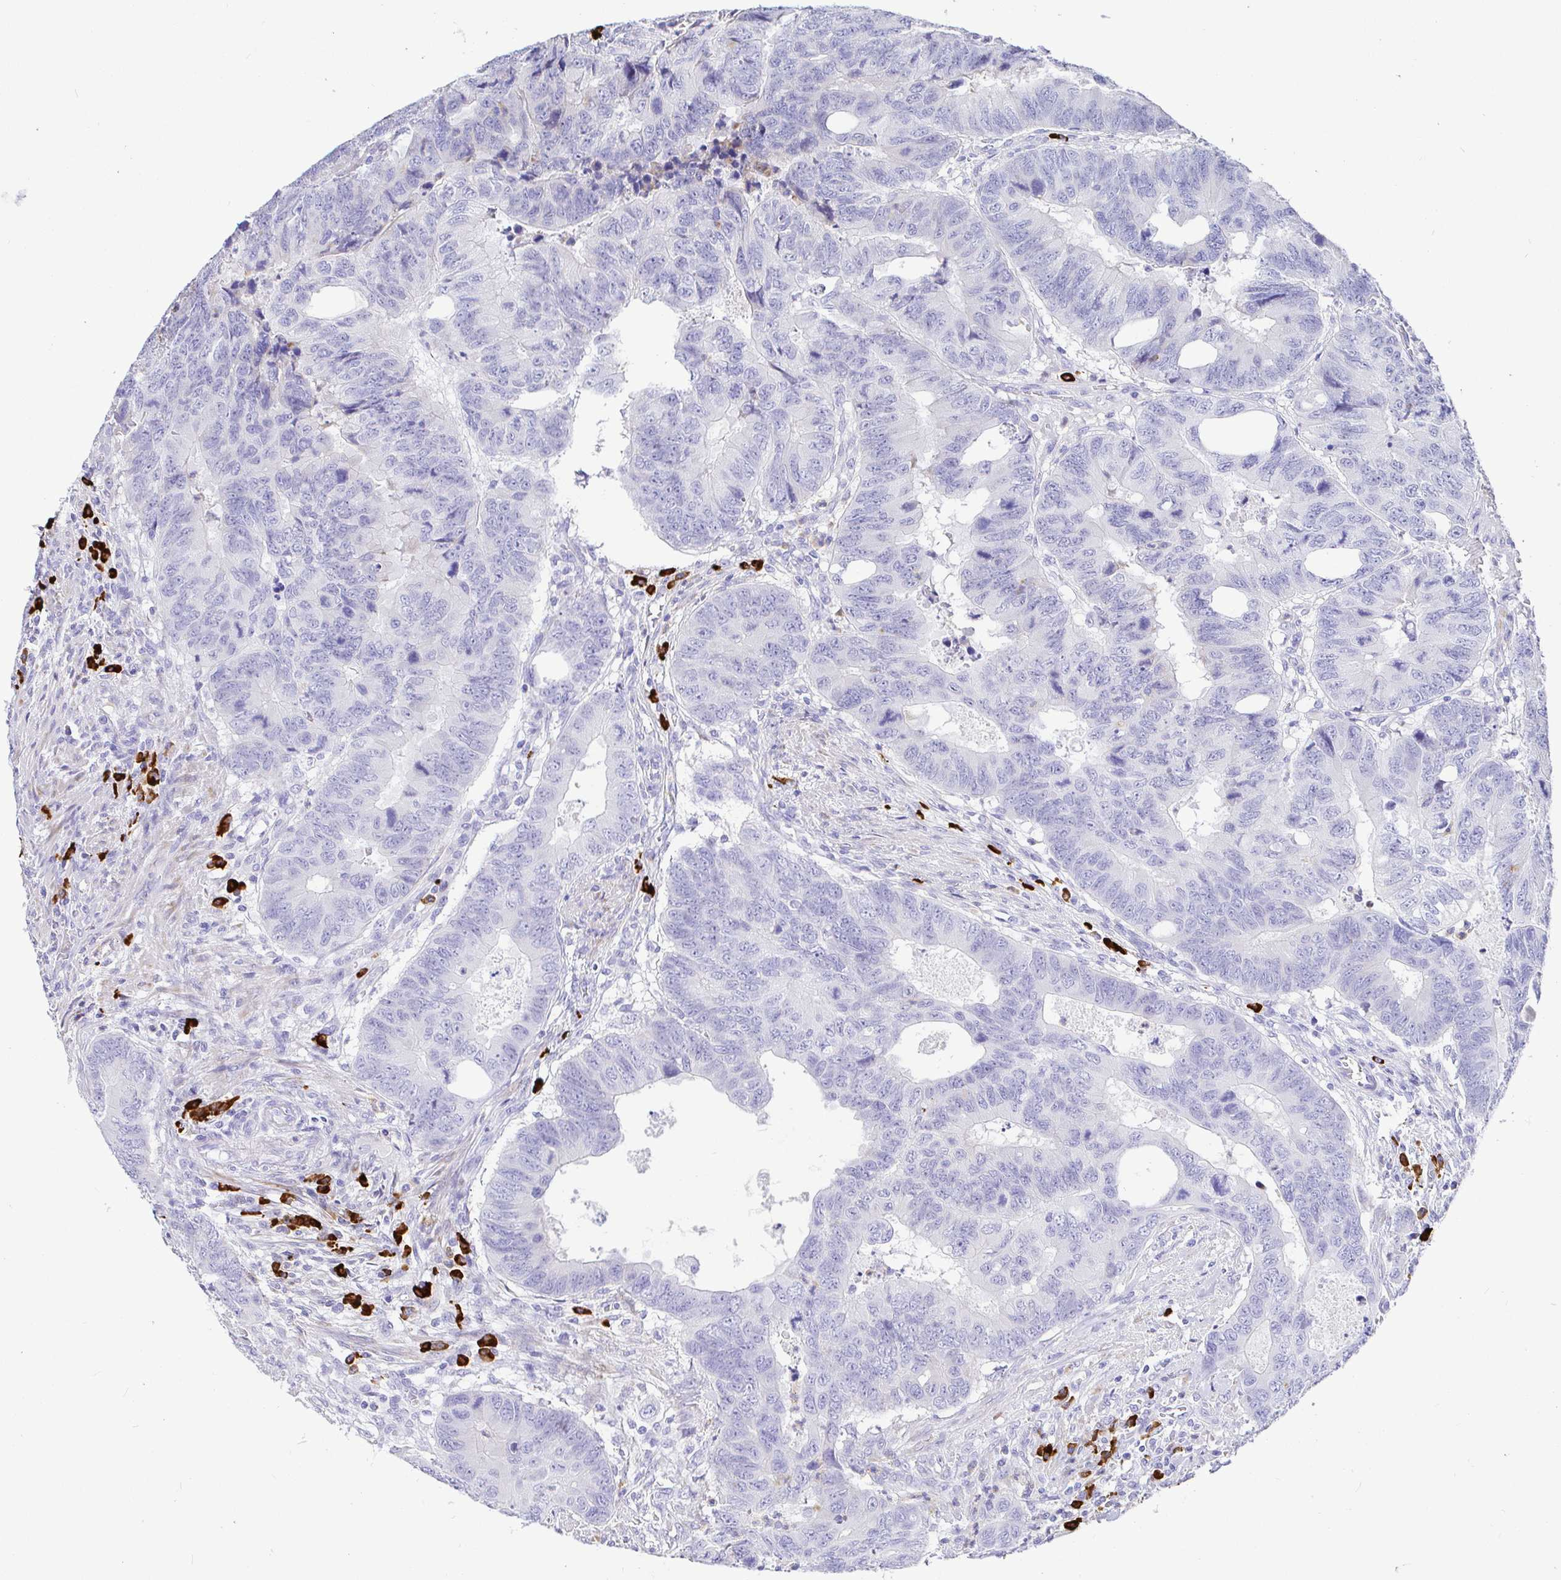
{"staining": {"intensity": "negative", "quantity": "none", "location": "none"}, "tissue": "colorectal cancer", "cell_type": "Tumor cells", "image_type": "cancer", "snomed": [{"axis": "morphology", "description": "Adenocarcinoma, NOS"}, {"axis": "topography", "description": "Colon"}], "caption": "Colorectal cancer was stained to show a protein in brown. There is no significant positivity in tumor cells. The staining was performed using DAB (3,3'-diaminobenzidine) to visualize the protein expression in brown, while the nuclei were stained in blue with hematoxylin (Magnification: 20x).", "gene": "CCDC62", "patient": {"sex": "male", "age": 62}}